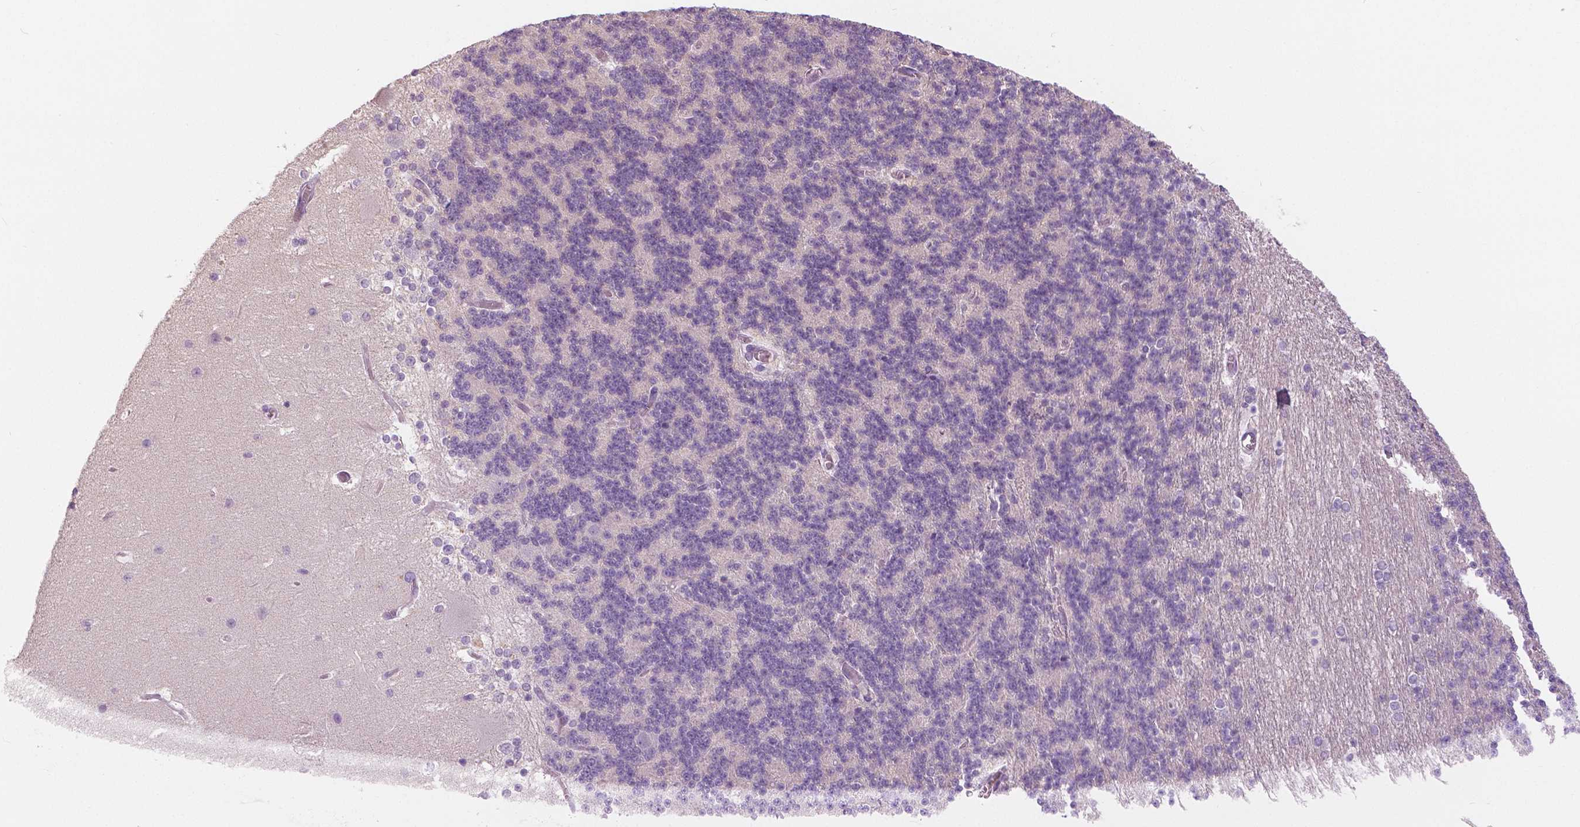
{"staining": {"intensity": "negative", "quantity": "none", "location": "none"}, "tissue": "cerebellum", "cell_type": "Cells in granular layer", "image_type": "normal", "snomed": [{"axis": "morphology", "description": "Normal tissue, NOS"}, {"axis": "topography", "description": "Cerebellum"}], "caption": "Micrograph shows no protein expression in cells in granular layer of normal cerebellum. (Brightfield microscopy of DAB immunohistochemistry at high magnification).", "gene": "SLC24A1", "patient": {"sex": "female", "age": 19}}